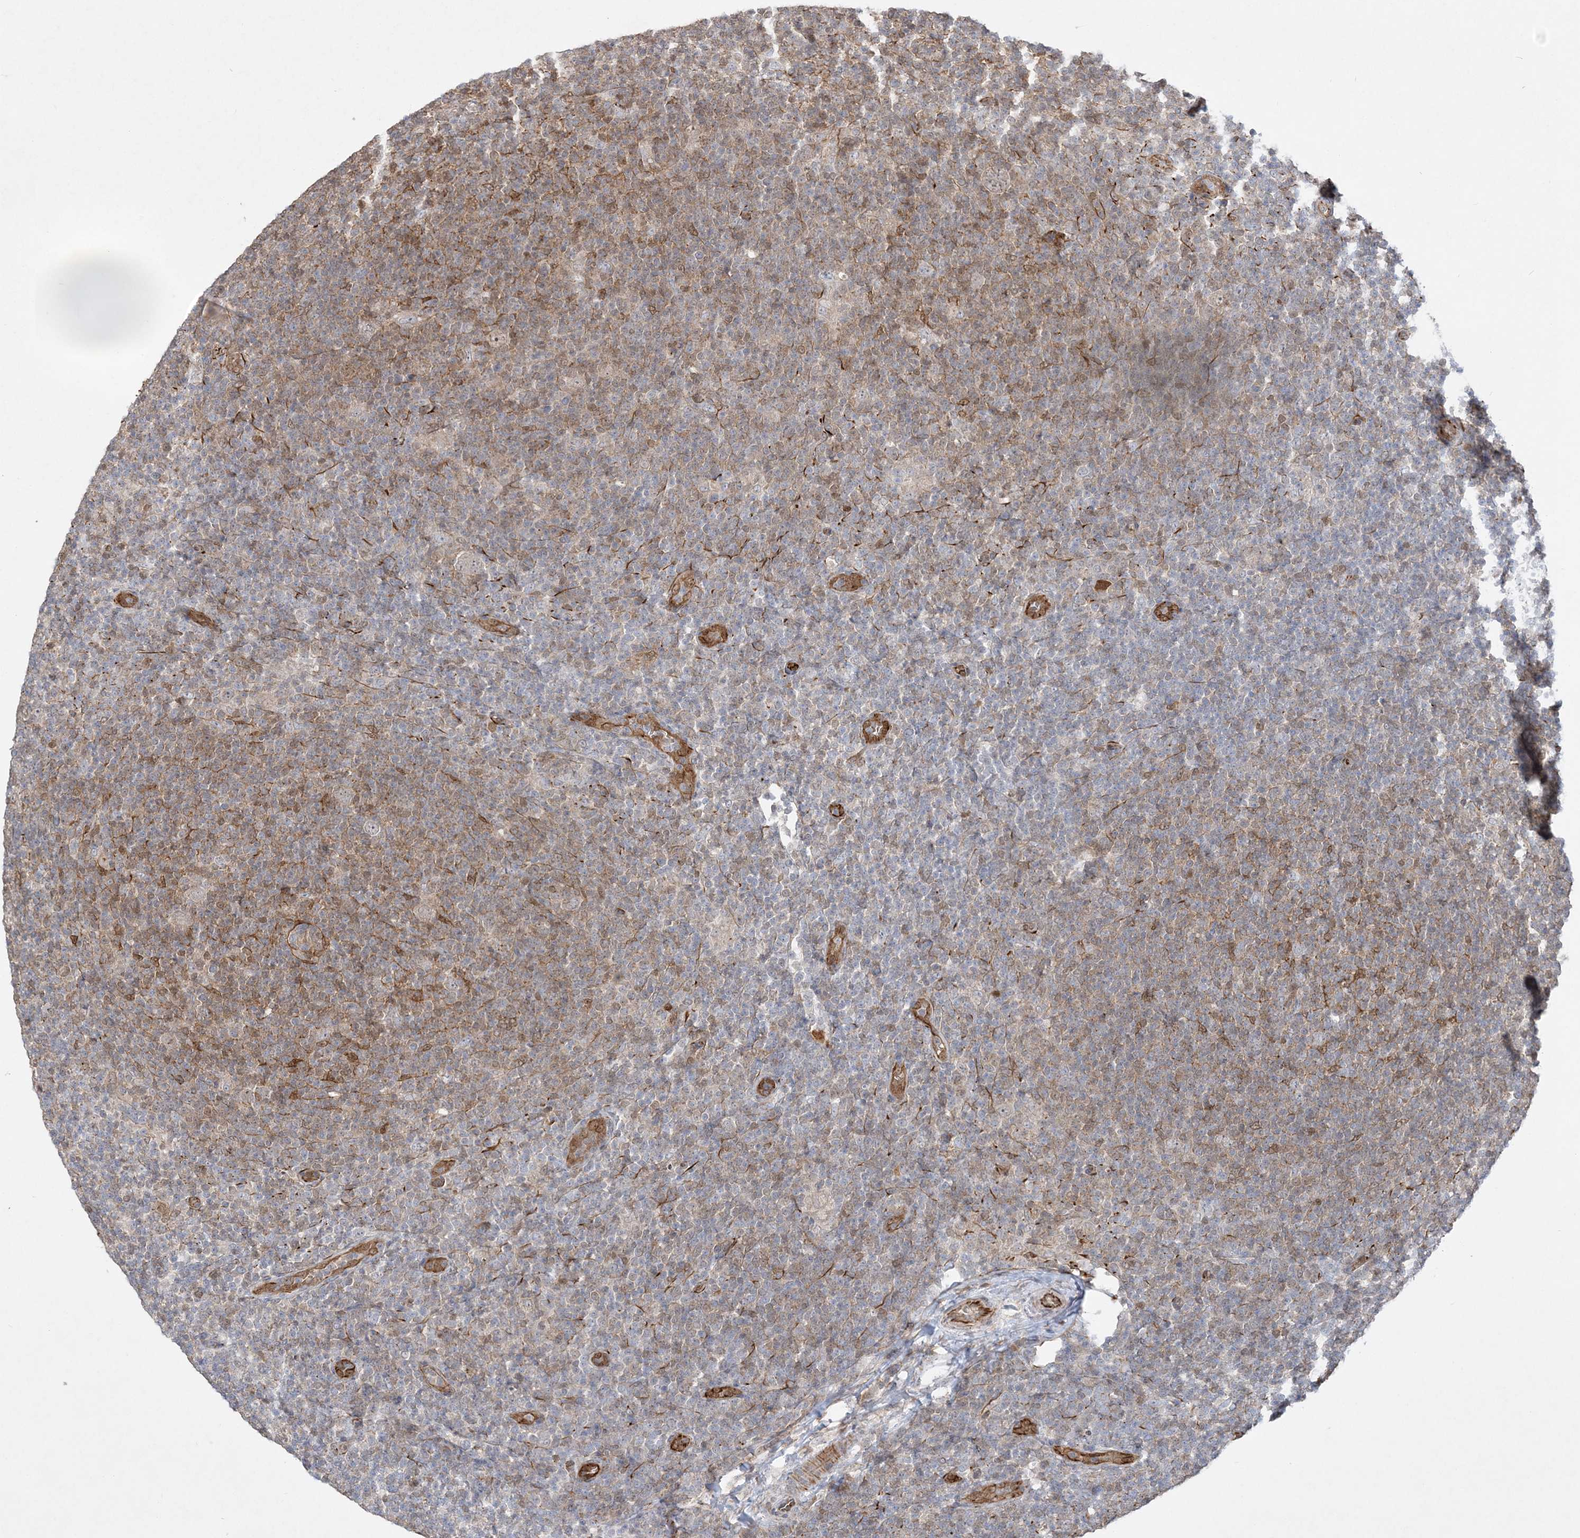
{"staining": {"intensity": "negative", "quantity": "none", "location": "none"}, "tissue": "lymphoma", "cell_type": "Tumor cells", "image_type": "cancer", "snomed": [{"axis": "morphology", "description": "Hodgkin's disease, NOS"}, {"axis": "topography", "description": "Lymph node"}], "caption": "Protein analysis of Hodgkin's disease exhibits no significant expression in tumor cells.", "gene": "INPP1", "patient": {"sex": "female", "age": 57}}